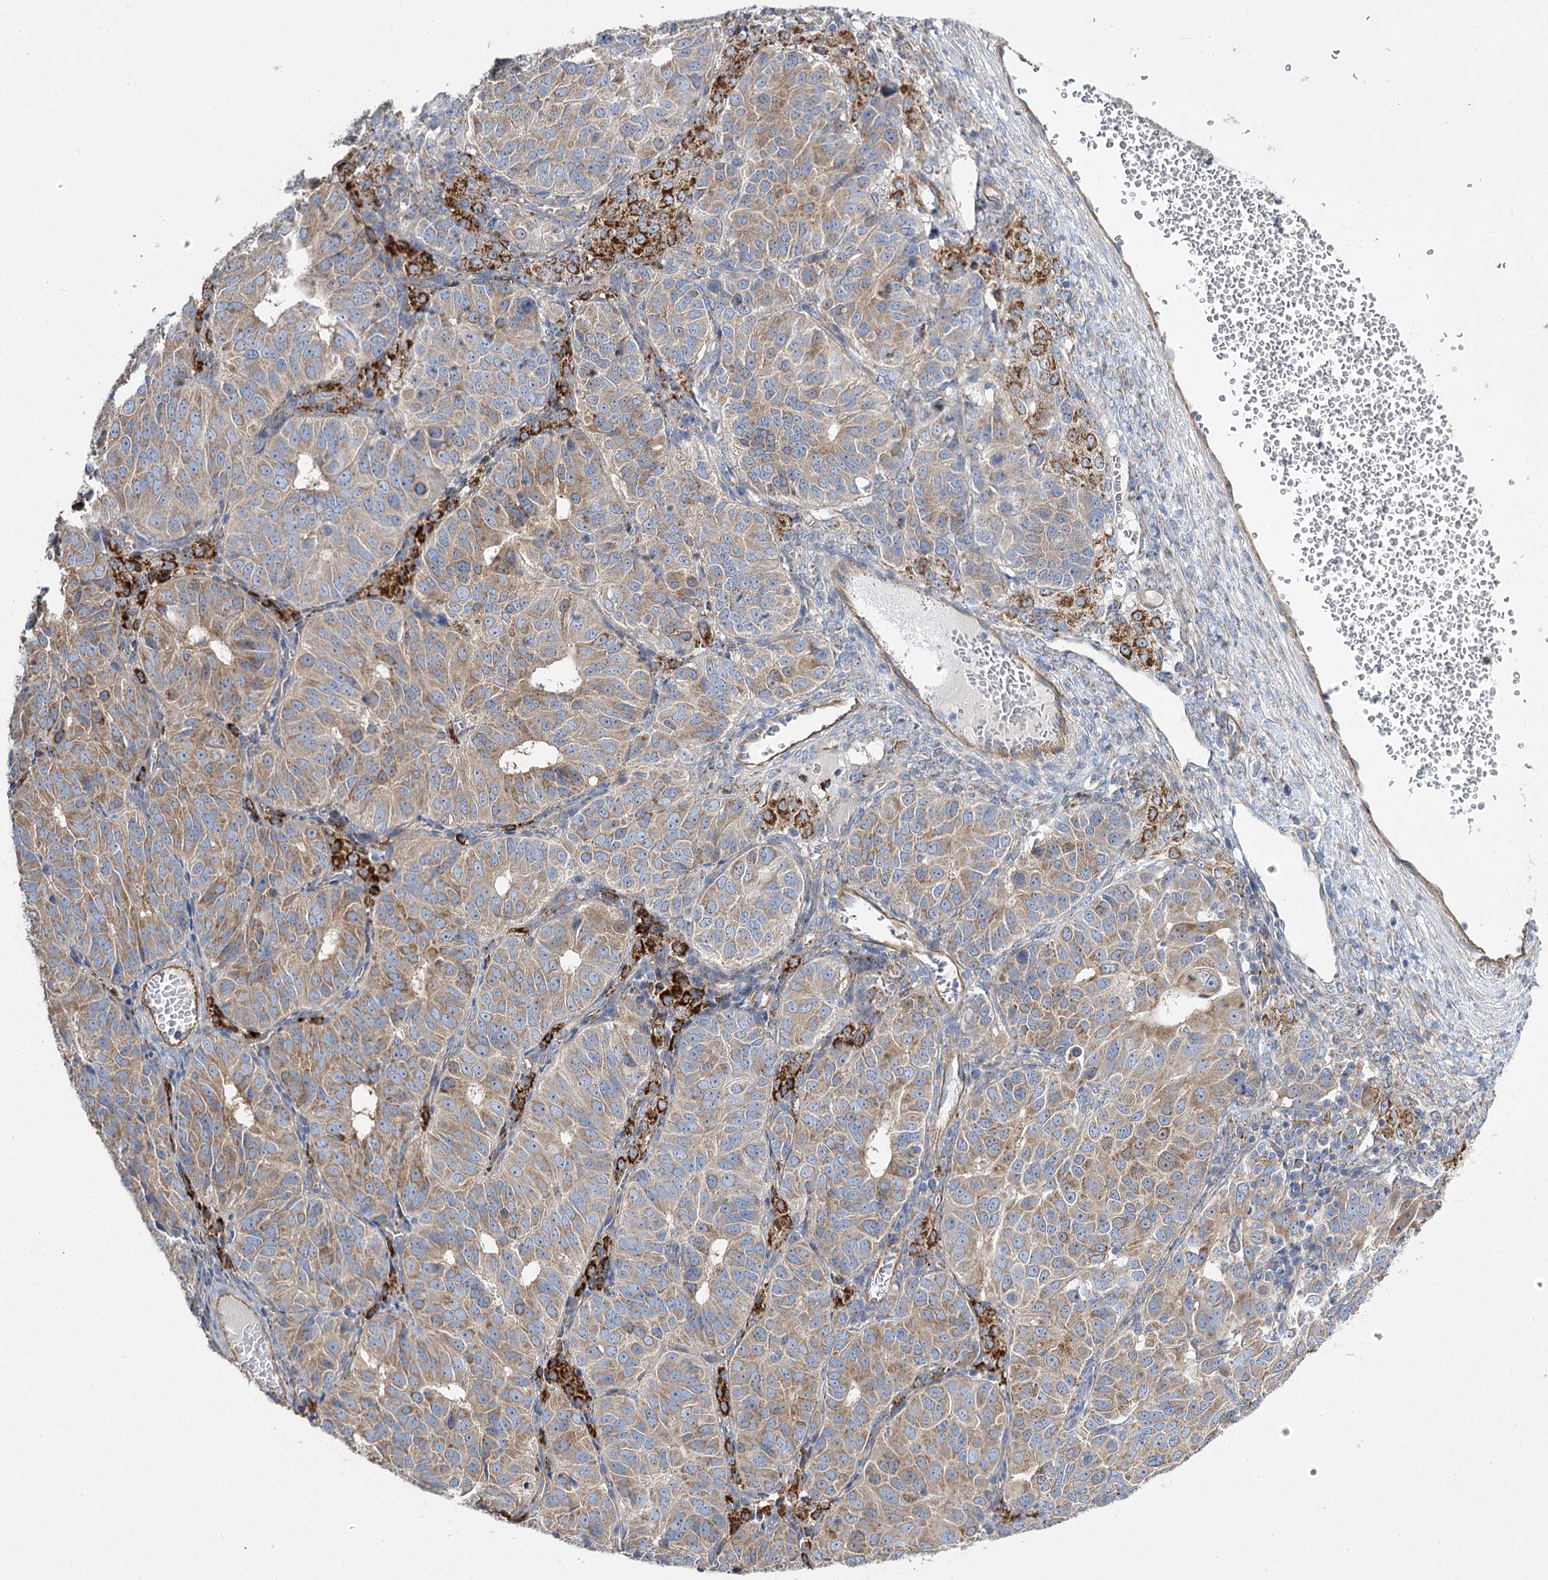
{"staining": {"intensity": "weak", "quantity": "25%-75%", "location": "cytoplasmic/membranous"}, "tissue": "ovarian cancer", "cell_type": "Tumor cells", "image_type": "cancer", "snomed": [{"axis": "morphology", "description": "Carcinoma, endometroid"}, {"axis": "topography", "description": "Ovary"}], "caption": "This is a histology image of IHC staining of ovarian cancer, which shows weak staining in the cytoplasmic/membranous of tumor cells.", "gene": "RMDN2", "patient": {"sex": "female", "age": 51}}